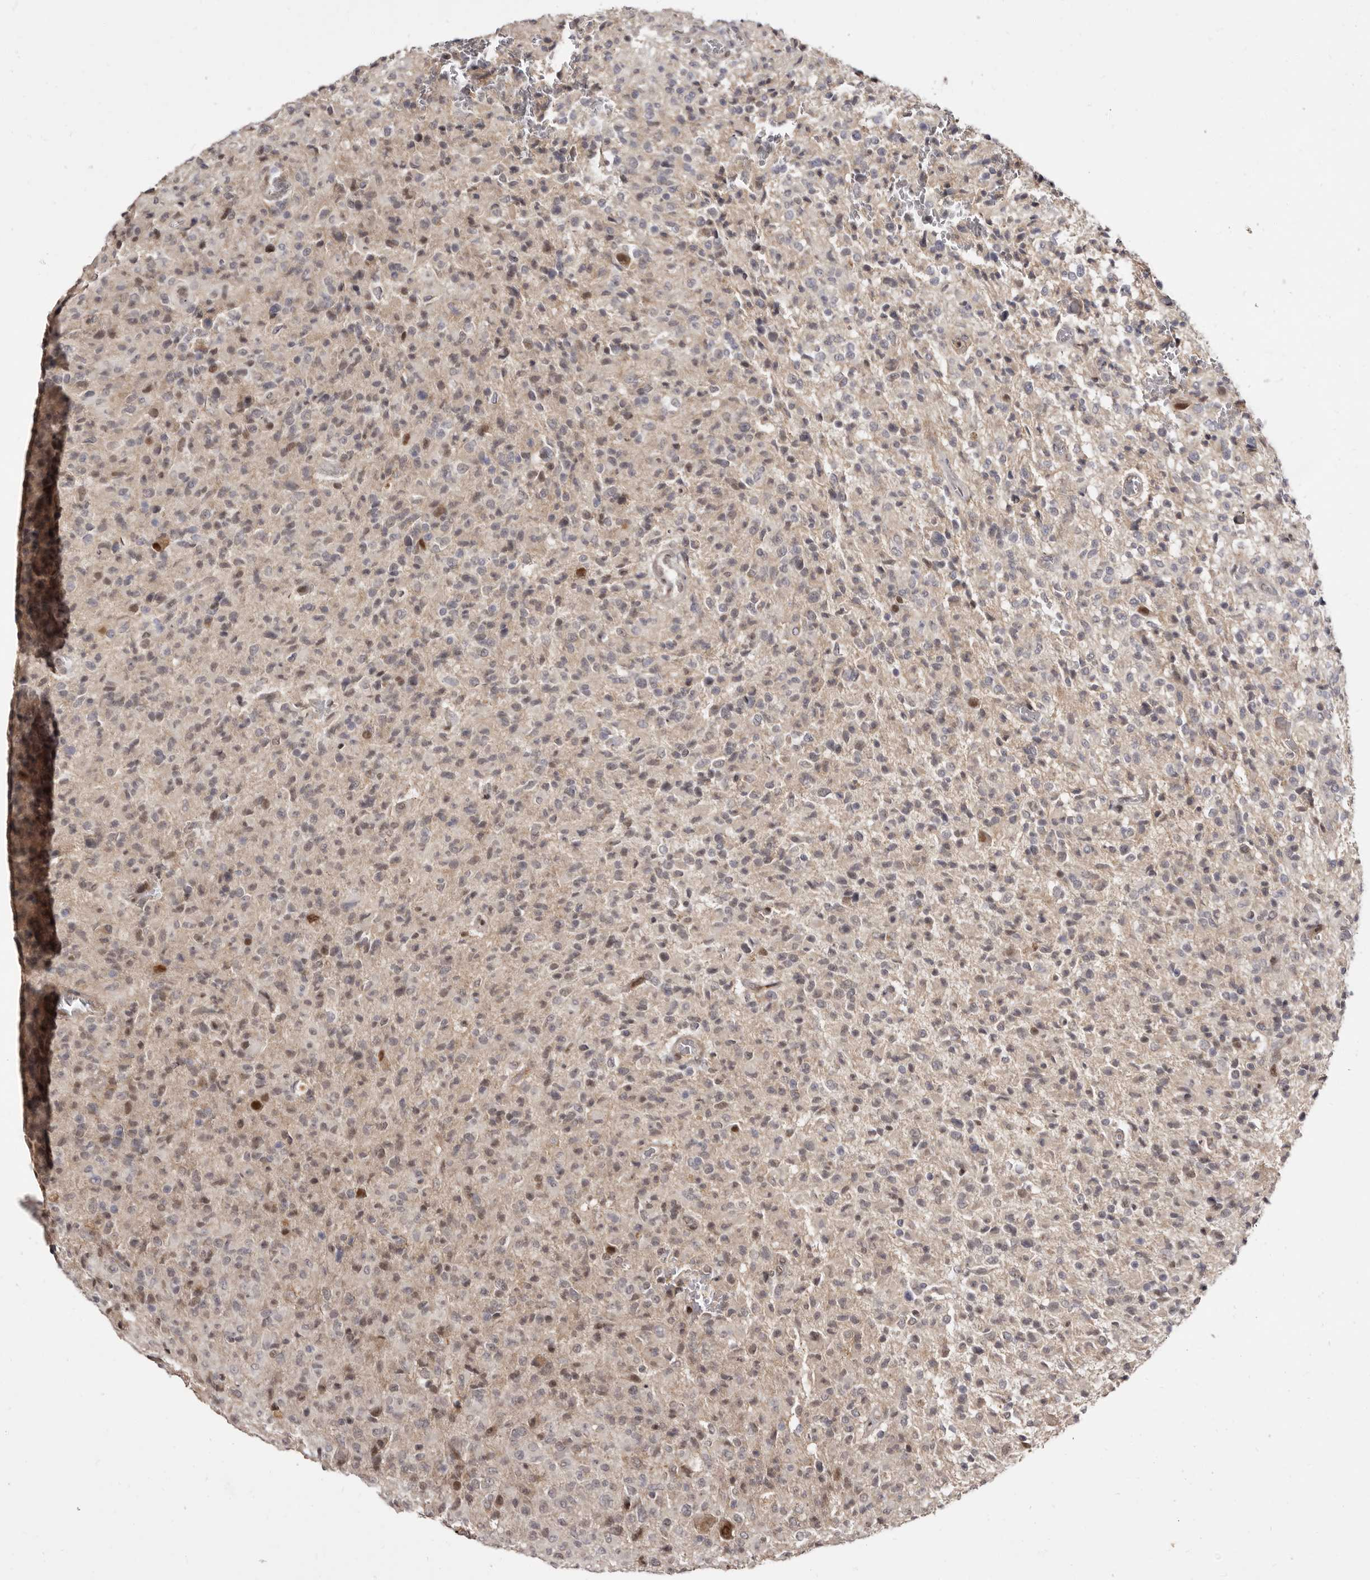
{"staining": {"intensity": "weak", "quantity": "<25%", "location": "nuclear"}, "tissue": "glioma", "cell_type": "Tumor cells", "image_type": "cancer", "snomed": [{"axis": "morphology", "description": "Glioma, malignant, High grade"}, {"axis": "topography", "description": "Brain"}], "caption": "Immunohistochemistry (IHC) photomicrograph of neoplastic tissue: glioma stained with DAB (3,3'-diaminobenzidine) displays no significant protein staining in tumor cells.", "gene": "ZNF326", "patient": {"sex": "female", "age": 57}}